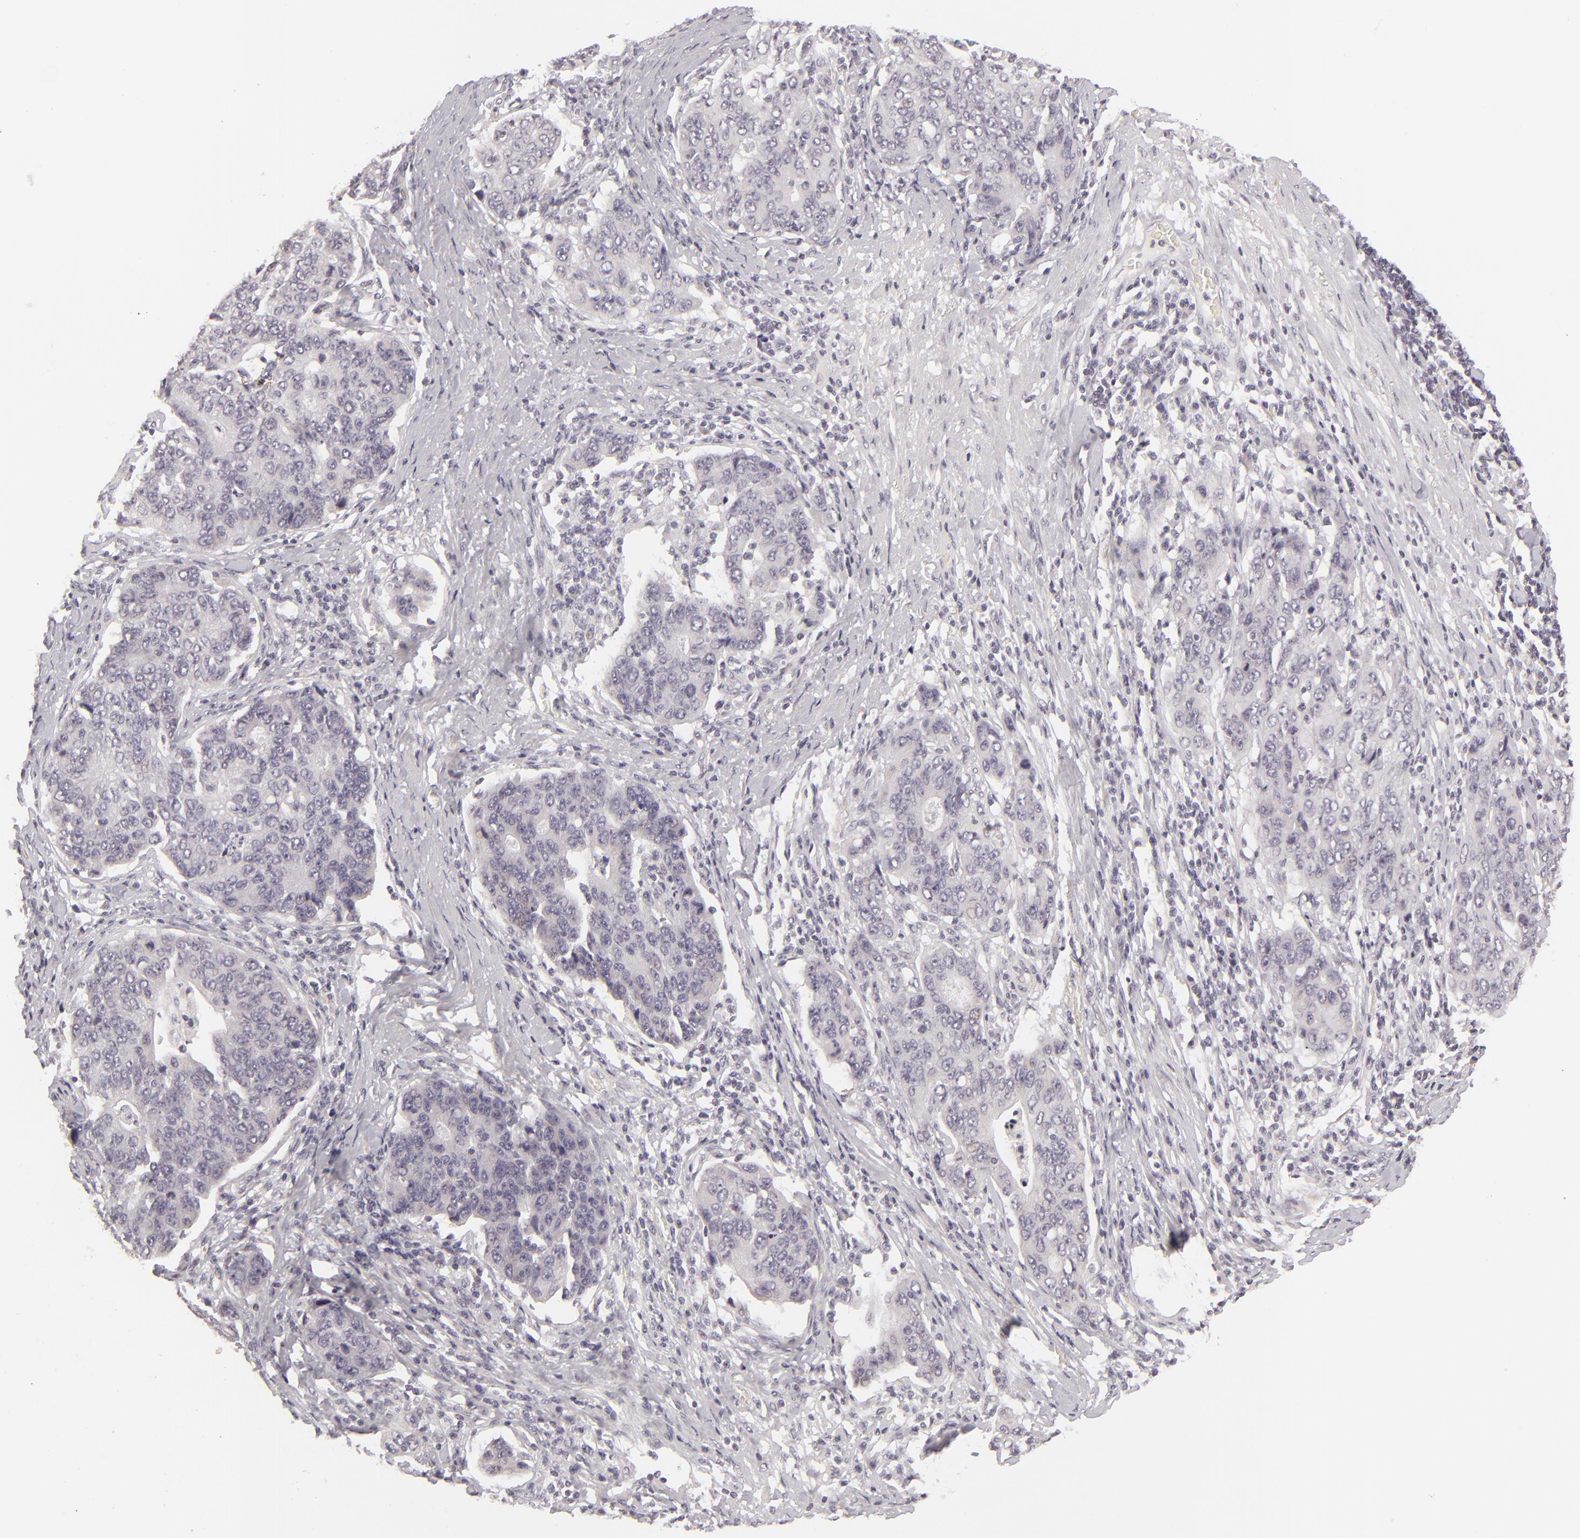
{"staining": {"intensity": "negative", "quantity": "none", "location": "none"}, "tissue": "stomach cancer", "cell_type": "Tumor cells", "image_type": "cancer", "snomed": [{"axis": "morphology", "description": "Adenocarcinoma, NOS"}, {"axis": "topography", "description": "Esophagus"}, {"axis": "topography", "description": "Stomach"}], "caption": "This image is of stomach cancer stained with immunohistochemistry (IHC) to label a protein in brown with the nuclei are counter-stained blue. There is no staining in tumor cells. (DAB (3,3'-diaminobenzidine) immunohistochemistry with hematoxylin counter stain).", "gene": "SIX1", "patient": {"sex": "male", "age": 74}}